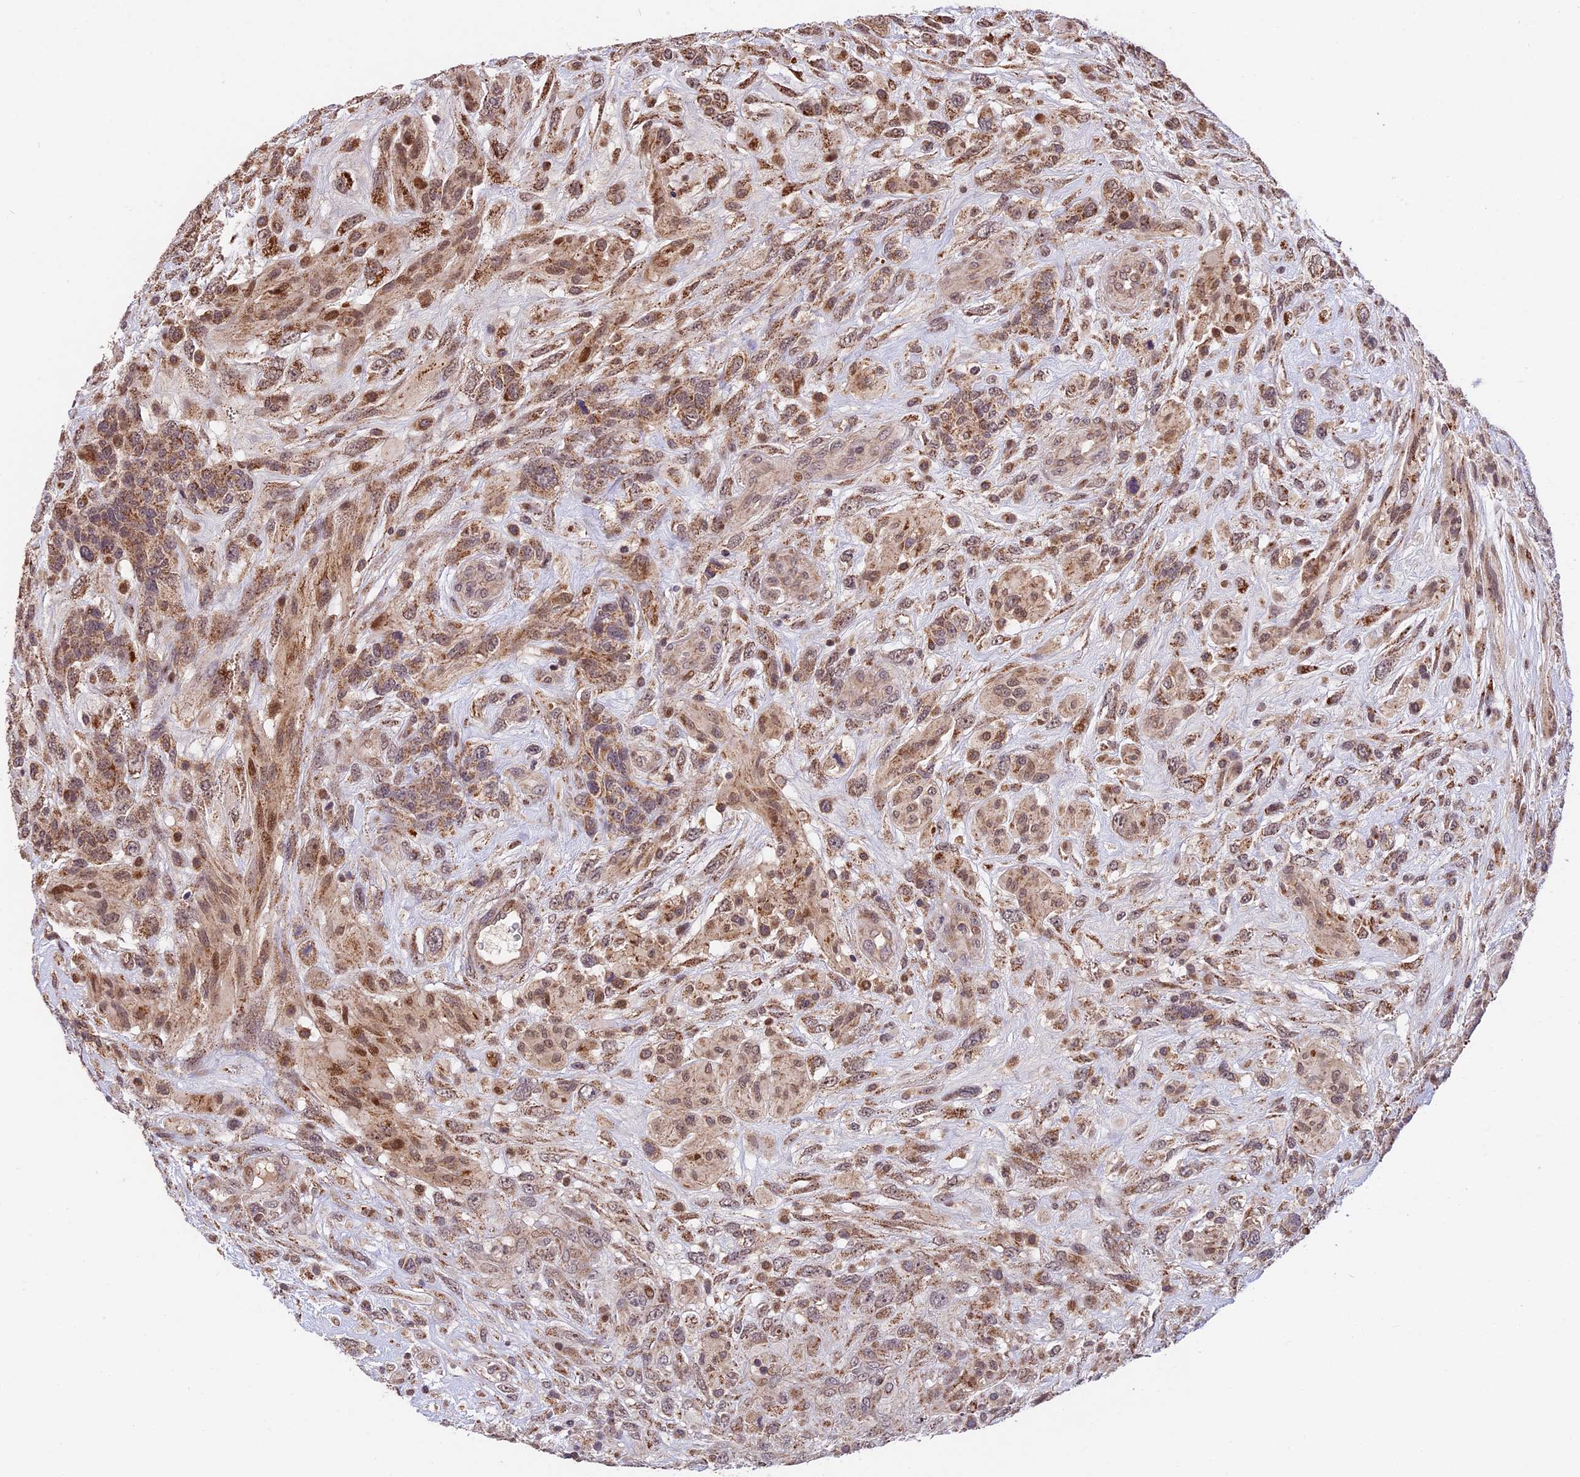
{"staining": {"intensity": "moderate", "quantity": ">75%", "location": "cytoplasmic/membranous,nuclear"}, "tissue": "glioma", "cell_type": "Tumor cells", "image_type": "cancer", "snomed": [{"axis": "morphology", "description": "Glioma, malignant, High grade"}, {"axis": "topography", "description": "Brain"}], "caption": "High-grade glioma (malignant) tissue reveals moderate cytoplasmic/membranous and nuclear staining in approximately >75% of tumor cells, visualized by immunohistochemistry.", "gene": "RERGL", "patient": {"sex": "male", "age": 61}}